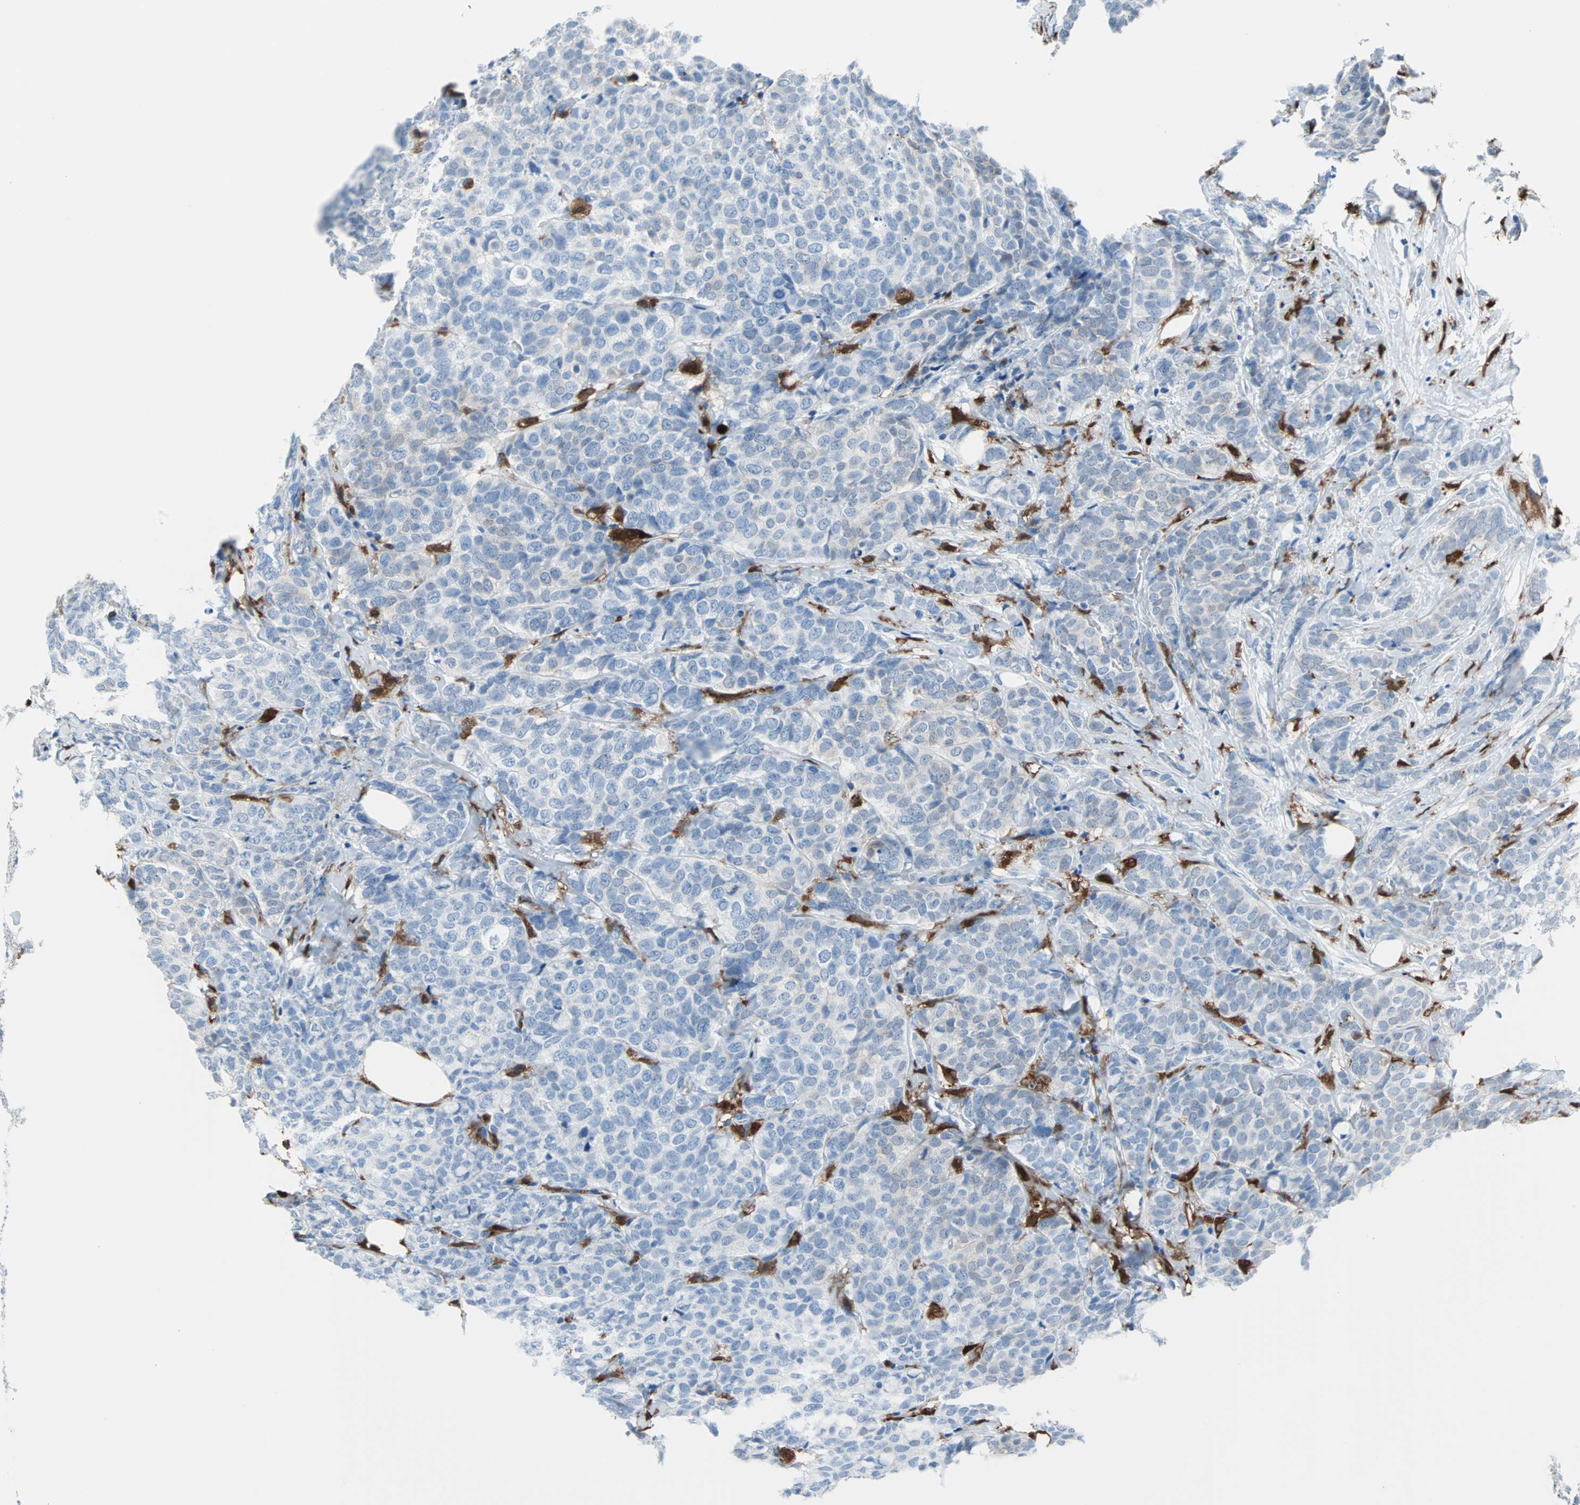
{"staining": {"intensity": "negative", "quantity": "none", "location": "none"}, "tissue": "breast cancer", "cell_type": "Tumor cells", "image_type": "cancer", "snomed": [{"axis": "morphology", "description": "Lobular carcinoma"}, {"axis": "topography", "description": "Breast"}], "caption": "A micrograph of breast lobular carcinoma stained for a protein exhibits no brown staining in tumor cells.", "gene": "SYK", "patient": {"sex": "female", "age": 60}}